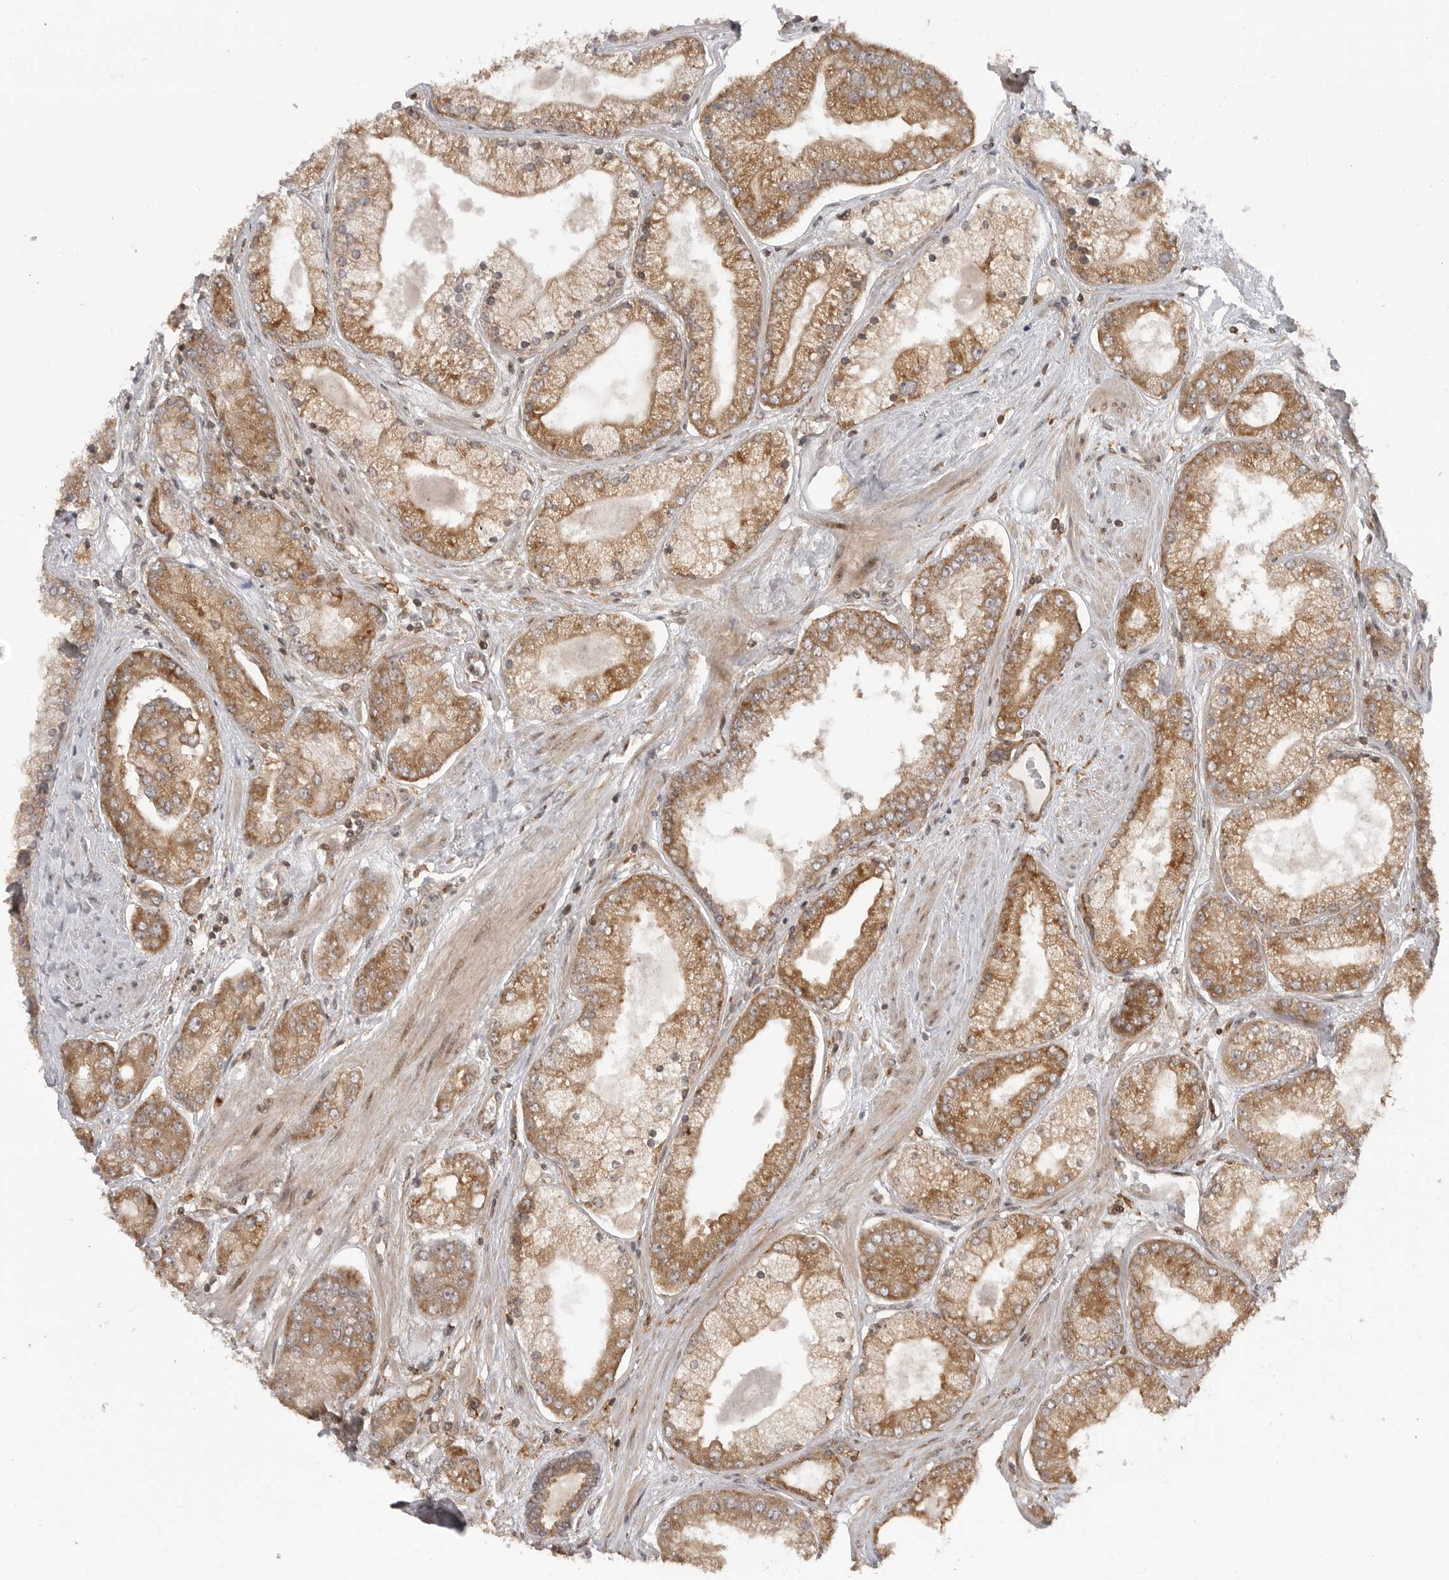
{"staining": {"intensity": "moderate", "quantity": ">75%", "location": "cytoplasmic/membranous"}, "tissue": "prostate cancer", "cell_type": "Tumor cells", "image_type": "cancer", "snomed": [{"axis": "morphology", "description": "Adenocarcinoma, High grade"}, {"axis": "topography", "description": "Prostate"}], "caption": "Protein expression analysis of prostate cancer demonstrates moderate cytoplasmic/membranous positivity in approximately >75% of tumor cells. (DAB (3,3'-diaminobenzidine) IHC with brightfield microscopy, high magnification).", "gene": "FAT3", "patient": {"sex": "male", "age": 58}}